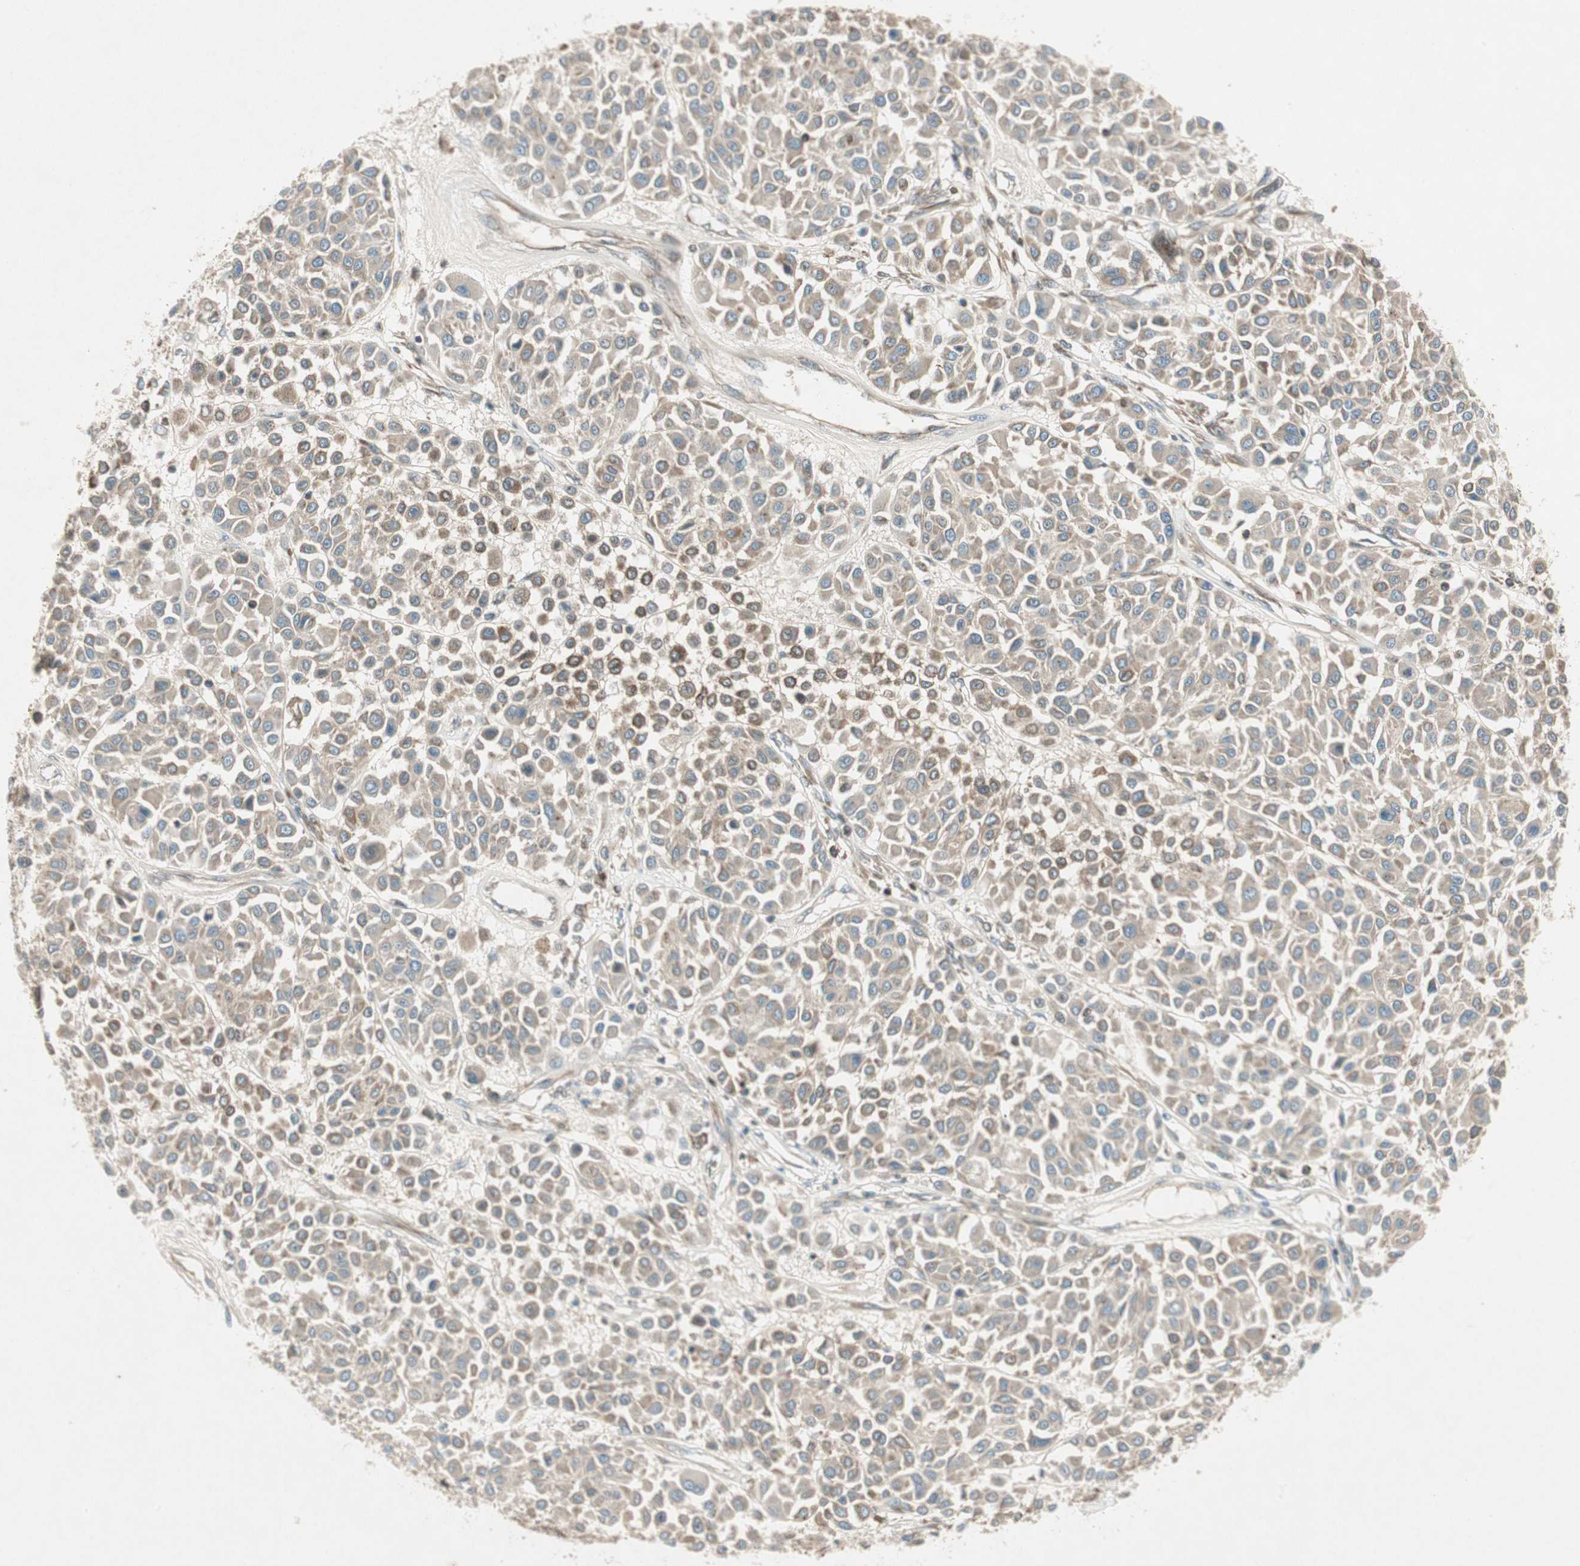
{"staining": {"intensity": "moderate", "quantity": ">75%", "location": "cytoplasmic/membranous"}, "tissue": "melanoma", "cell_type": "Tumor cells", "image_type": "cancer", "snomed": [{"axis": "morphology", "description": "Malignant melanoma, Metastatic site"}, {"axis": "topography", "description": "Soft tissue"}], "caption": "Immunohistochemistry (IHC) histopathology image of neoplastic tissue: human malignant melanoma (metastatic site) stained using IHC exhibits medium levels of moderate protein expression localized specifically in the cytoplasmic/membranous of tumor cells, appearing as a cytoplasmic/membranous brown color.", "gene": "CHADL", "patient": {"sex": "male", "age": 41}}